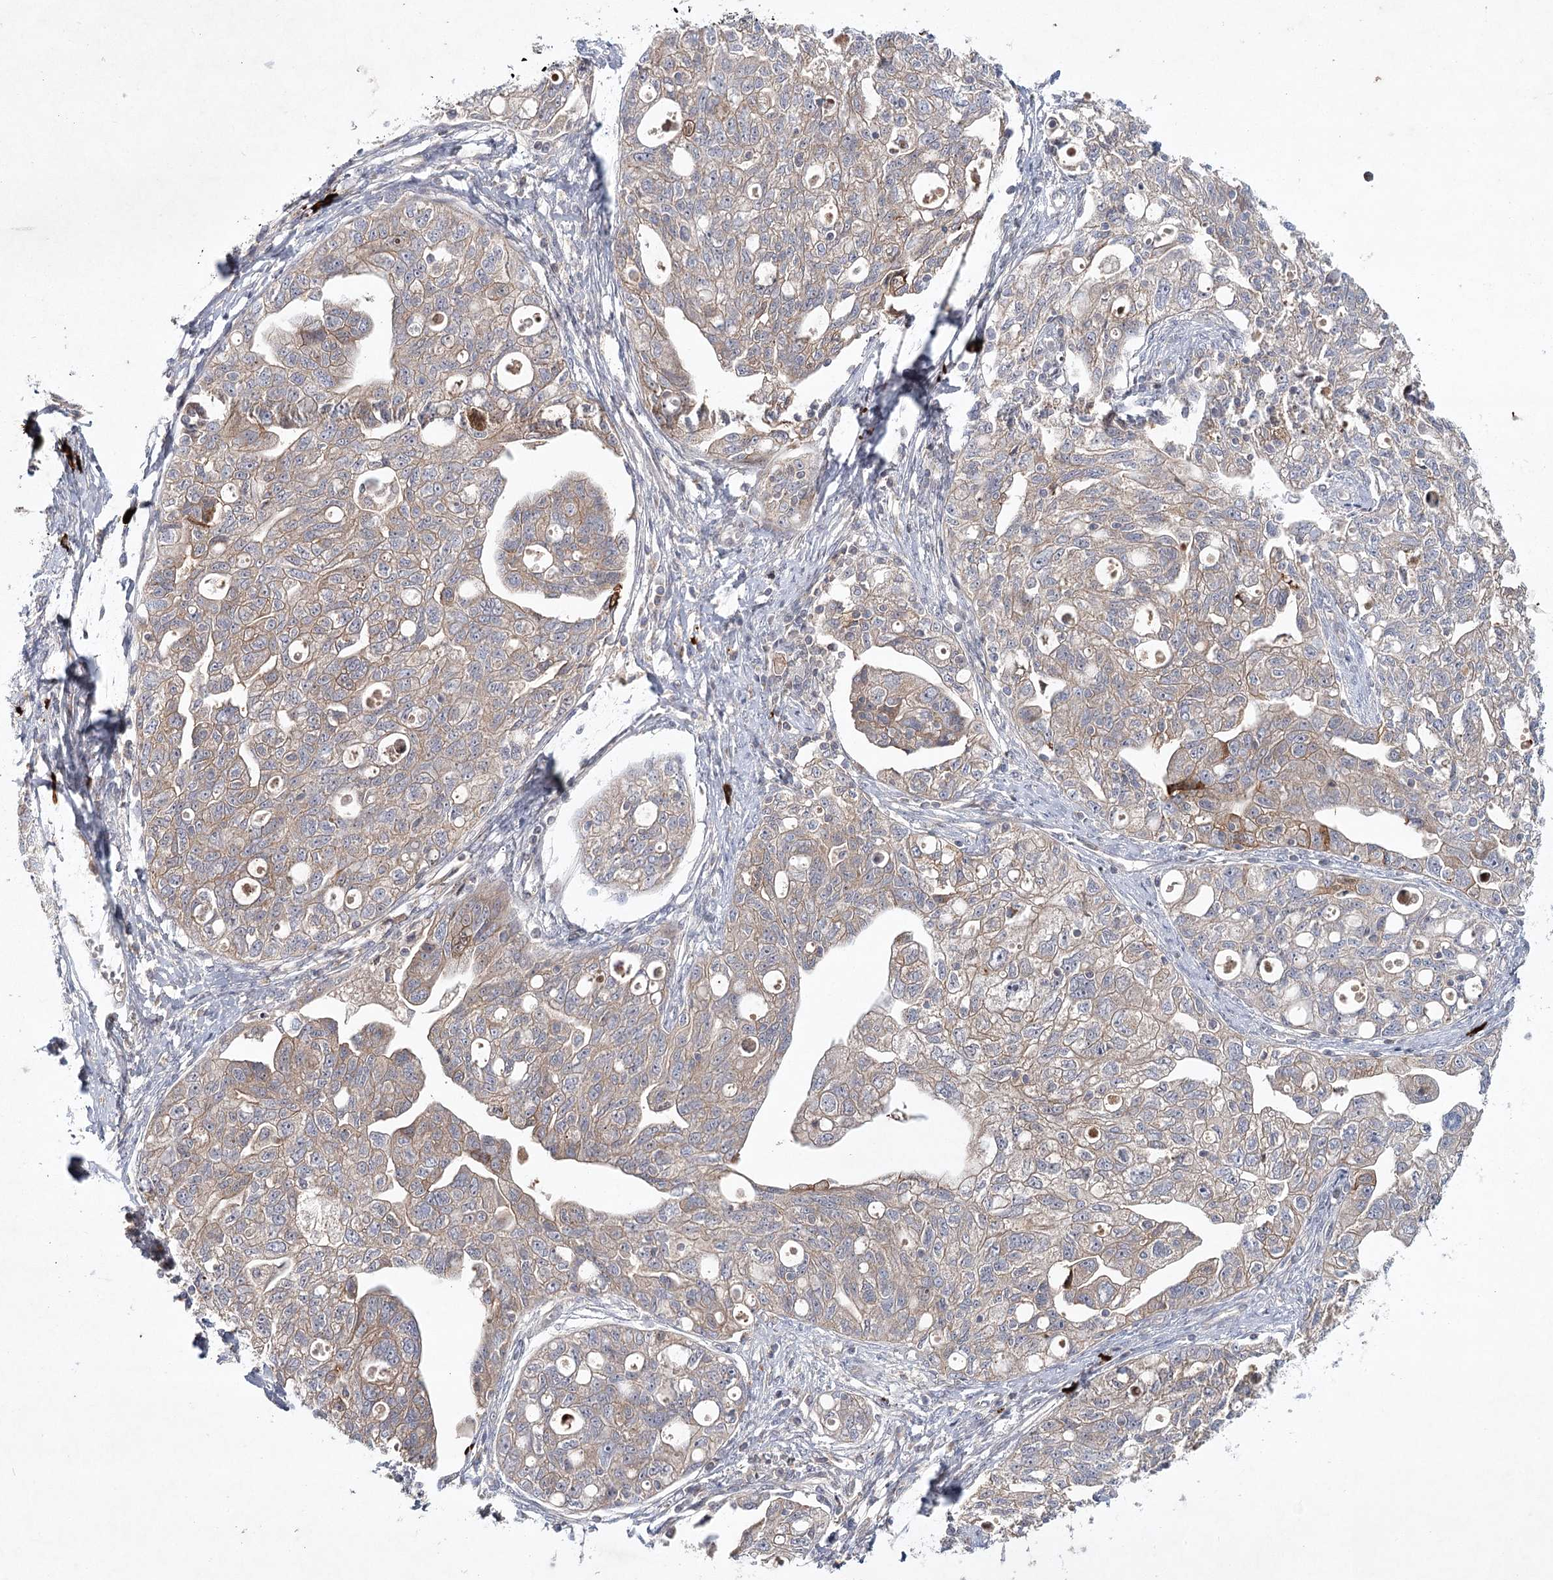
{"staining": {"intensity": "weak", "quantity": ">75%", "location": "cytoplasmic/membranous"}, "tissue": "ovarian cancer", "cell_type": "Tumor cells", "image_type": "cancer", "snomed": [{"axis": "morphology", "description": "Carcinoma, NOS"}, {"axis": "morphology", "description": "Cystadenocarcinoma, serous, NOS"}, {"axis": "topography", "description": "Ovary"}], "caption": "IHC staining of ovarian cancer (serous cystadenocarcinoma), which reveals low levels of weak cytoplasmic/membranous positivity in approximately >75% of tumor cells indicating weak cytoplasmic/membranous protein expression. The staining was performed using DAB (3,3'-diaminobenzidine) (brown) for protein detection and nuclei were counterstained in hematoxylin (blue).", "gene": "MAP3K13", "patient": {"sex": "female", "age": 69}}